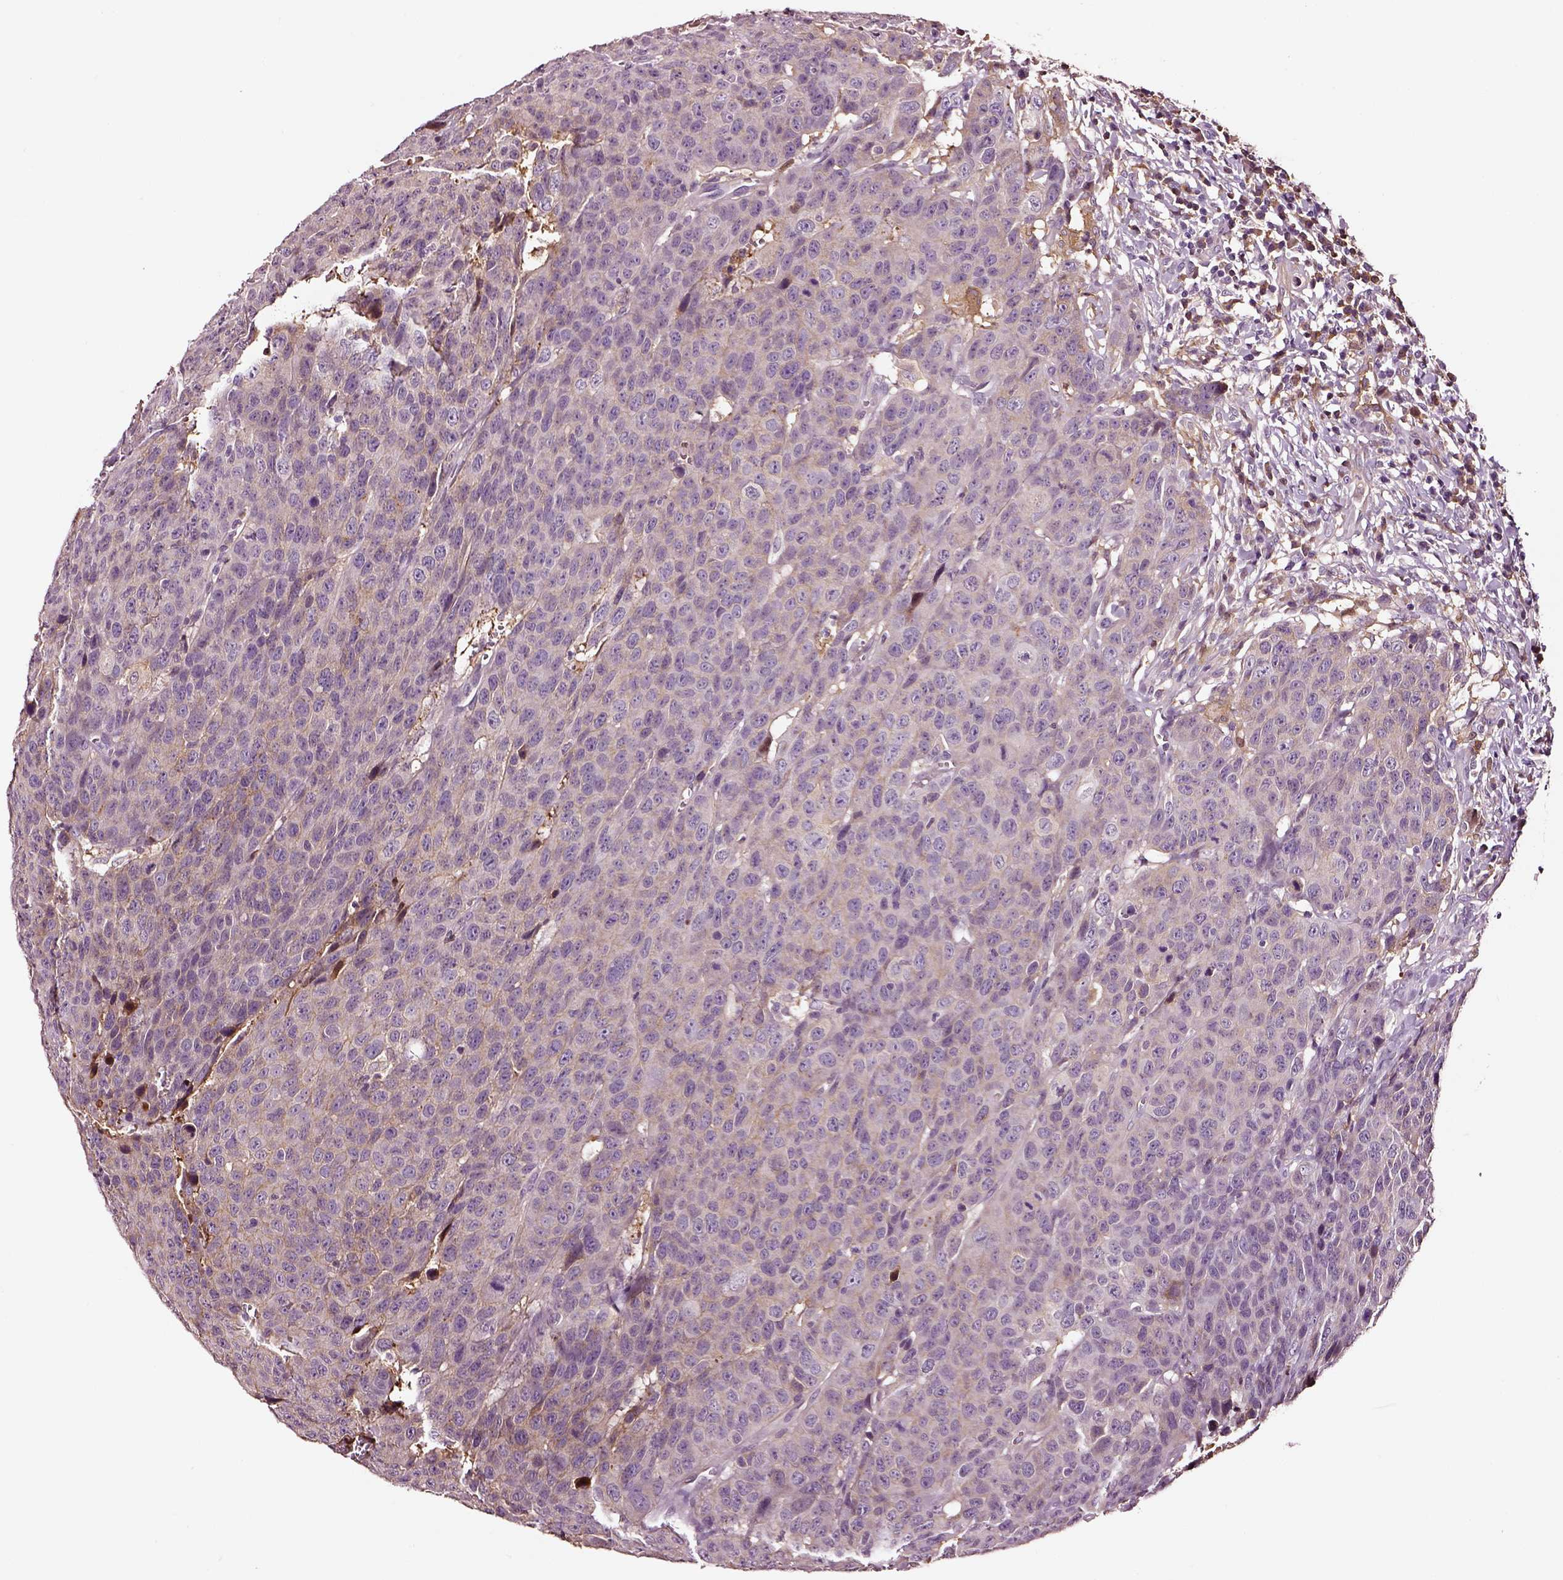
{"staining": {"intensity": "negative", "quantity": "none", "location": "none"}, "tissue": "head and neck cancer", "cell_type": "Tumor cells", "image_type": "cancer", "snomed": [{"axis": "morphology", "description": "Squamous cell carcinoma, NOS"}, {"axis": "topography", "description": "Head-Neck"}], "caption": "Immunohistochemistry (IHC) of head and neck cancer displays no positivity in tumor cells.", "gene": "TF", "patient": {"sex": "male", "age": 66}}